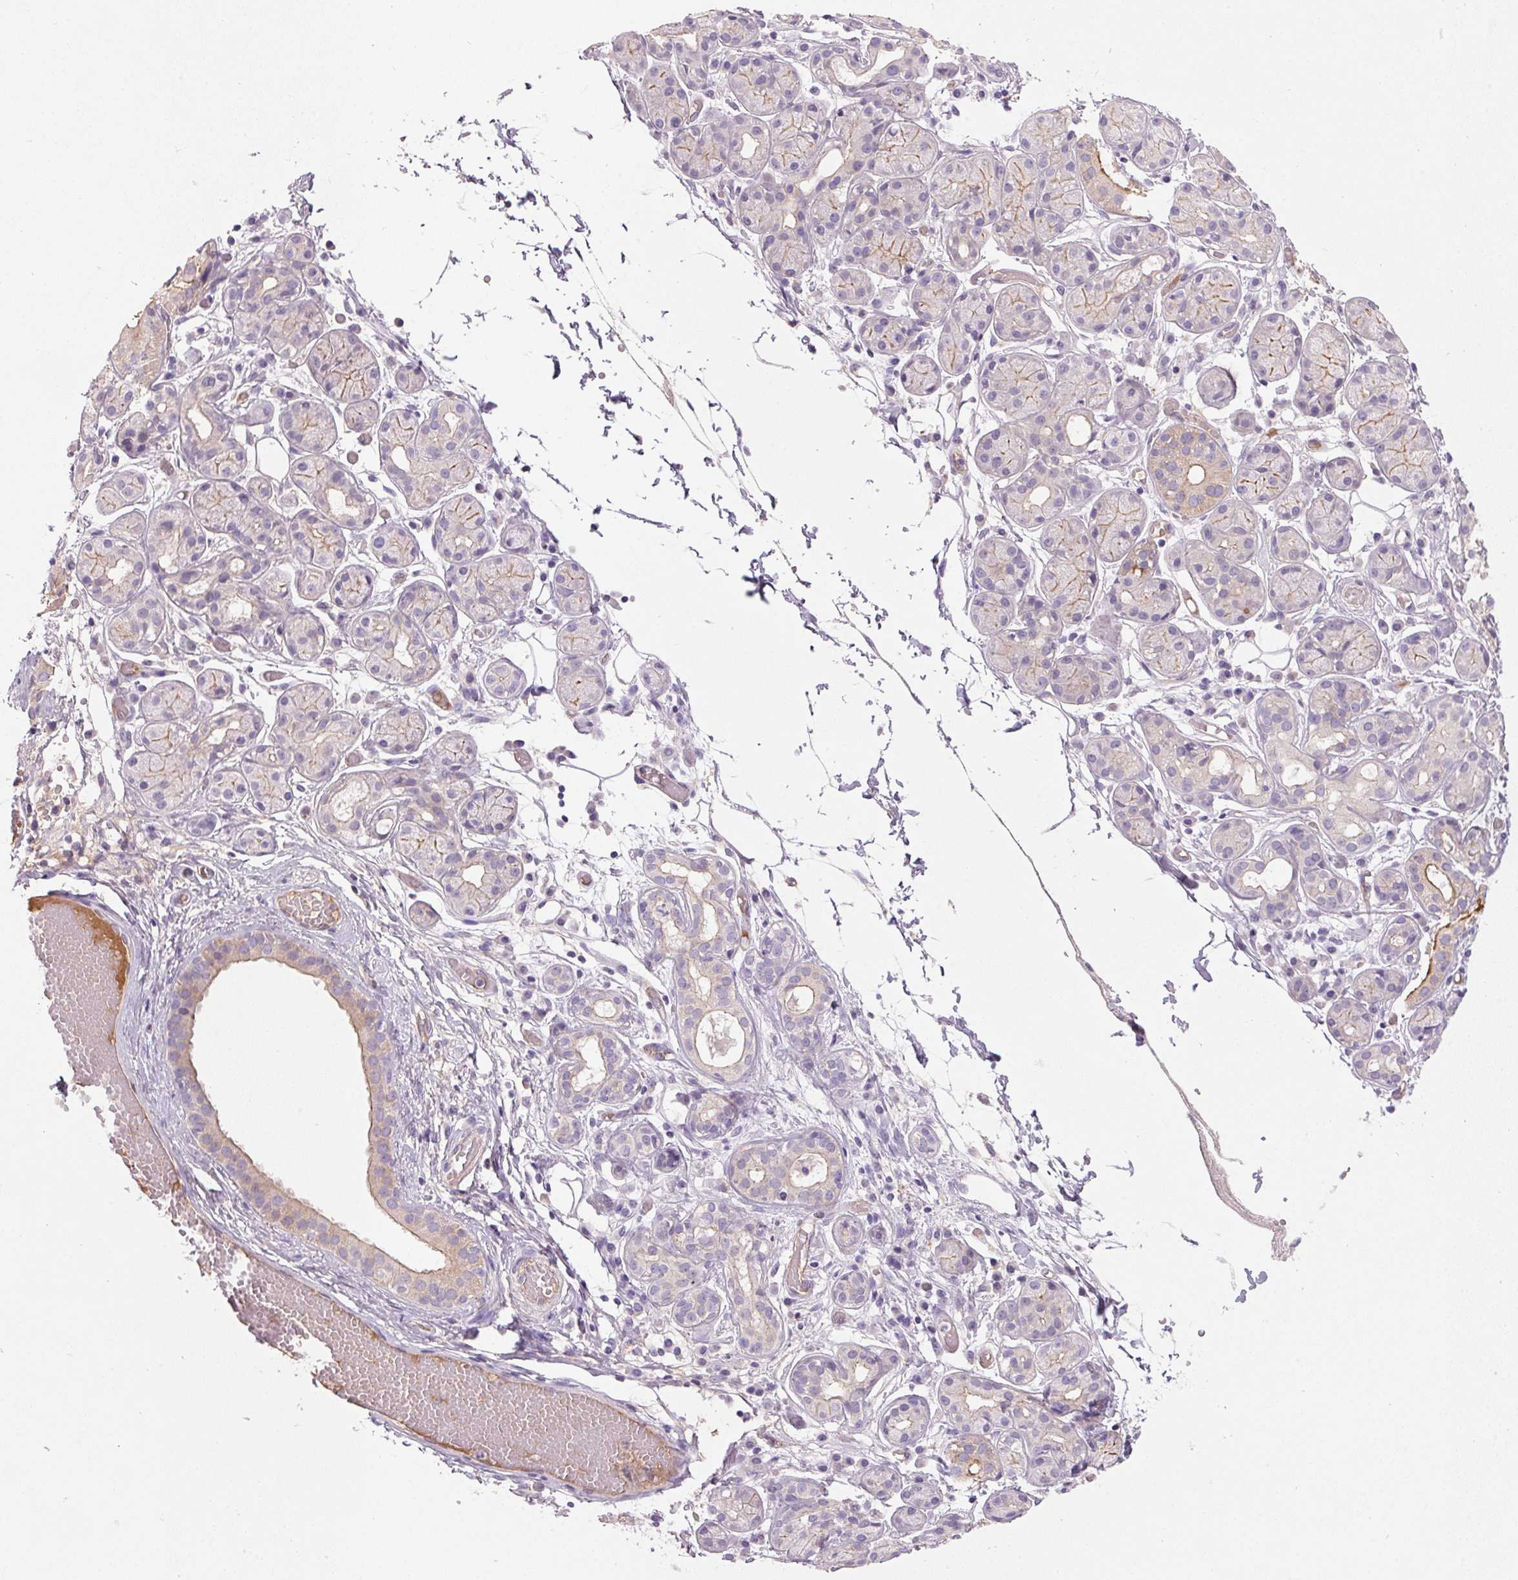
{"staining": {"intensity": "weak", "quantity": "25%-75%", "location": "cytoplasmic/membranous"}, "tissue": "salivary gland", "cell_type": "Glandular cells", "image_type": "normal", "snomed": [{"axis": "morphology", "description": "Normal tissue, NOS"}, {"axis": "topography", "description": "Salivary gland"}, {"axis": "topography", "description": "Peripheral nerve tissue"}], "caption": "Glandular cells show low levels of weak cytoplasmic/membranous positivity in approximately 25%-75% of cells in normal human salivary gland.", "gene": "APOC4", "patient": {"sex": "male", "age": 71}}